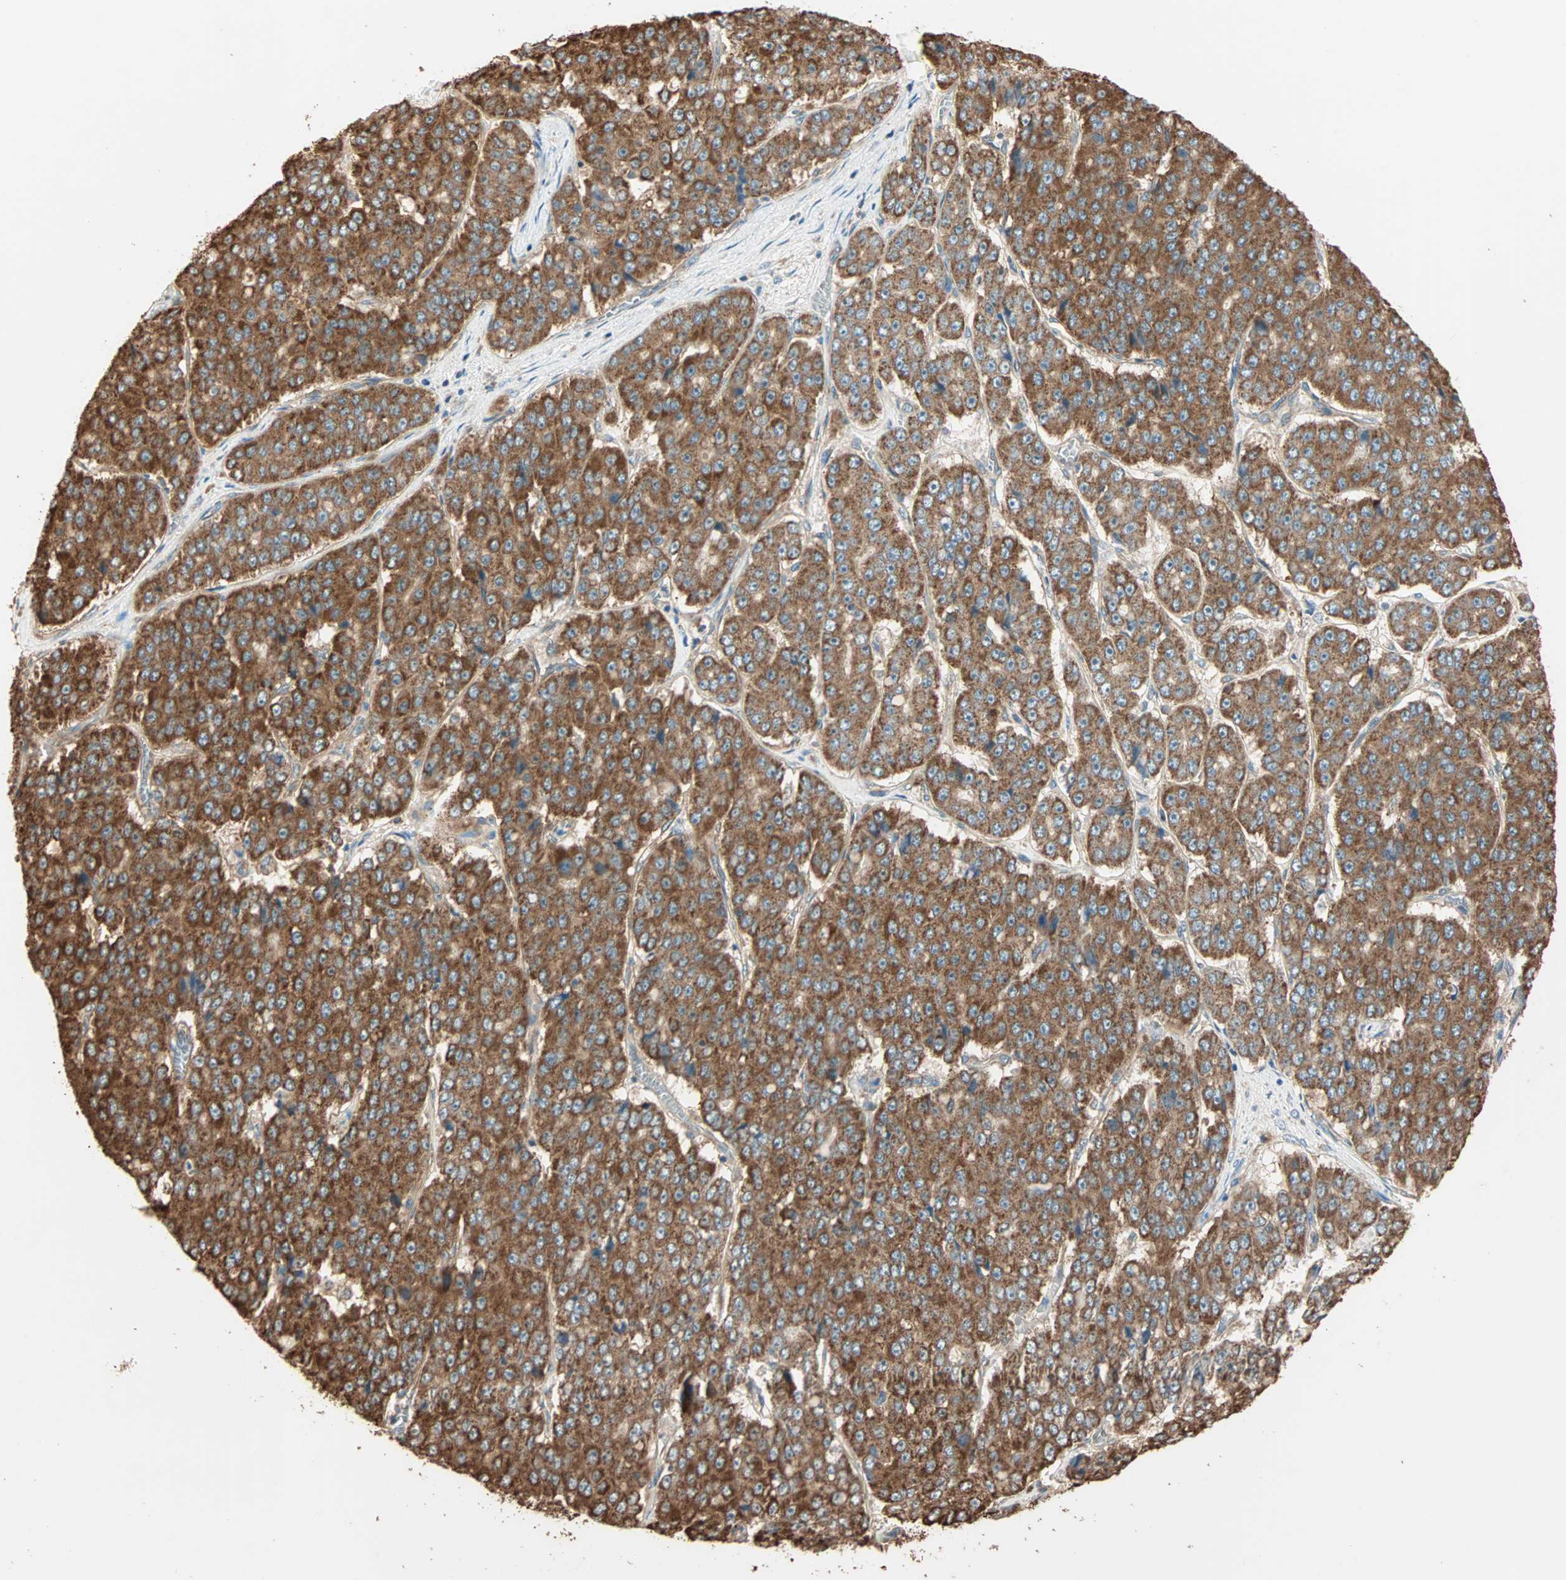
{"staining": {"intensity": "strong", "quantity": ">75%", "location": "cytoplasmic/membranous"}, "tissue": "pancreatic cancer", "cell_type": "Tumor cells", "image_type": "cancer", "snomed": [{"axis": "morphology", "description": "Adenocarcinoma, NOS"}, {"axis": "topography", "description": "Pancreas"}], "caption": "IHC photomicrograph of pancreatic cancer stained for a protein (brown), which shows high levels of strong cytoplasmic/membranous staining in approximately >75% of tumor cells.", "gene": "EIF4G2", "patient": {"sex": "male", "age": 50}}